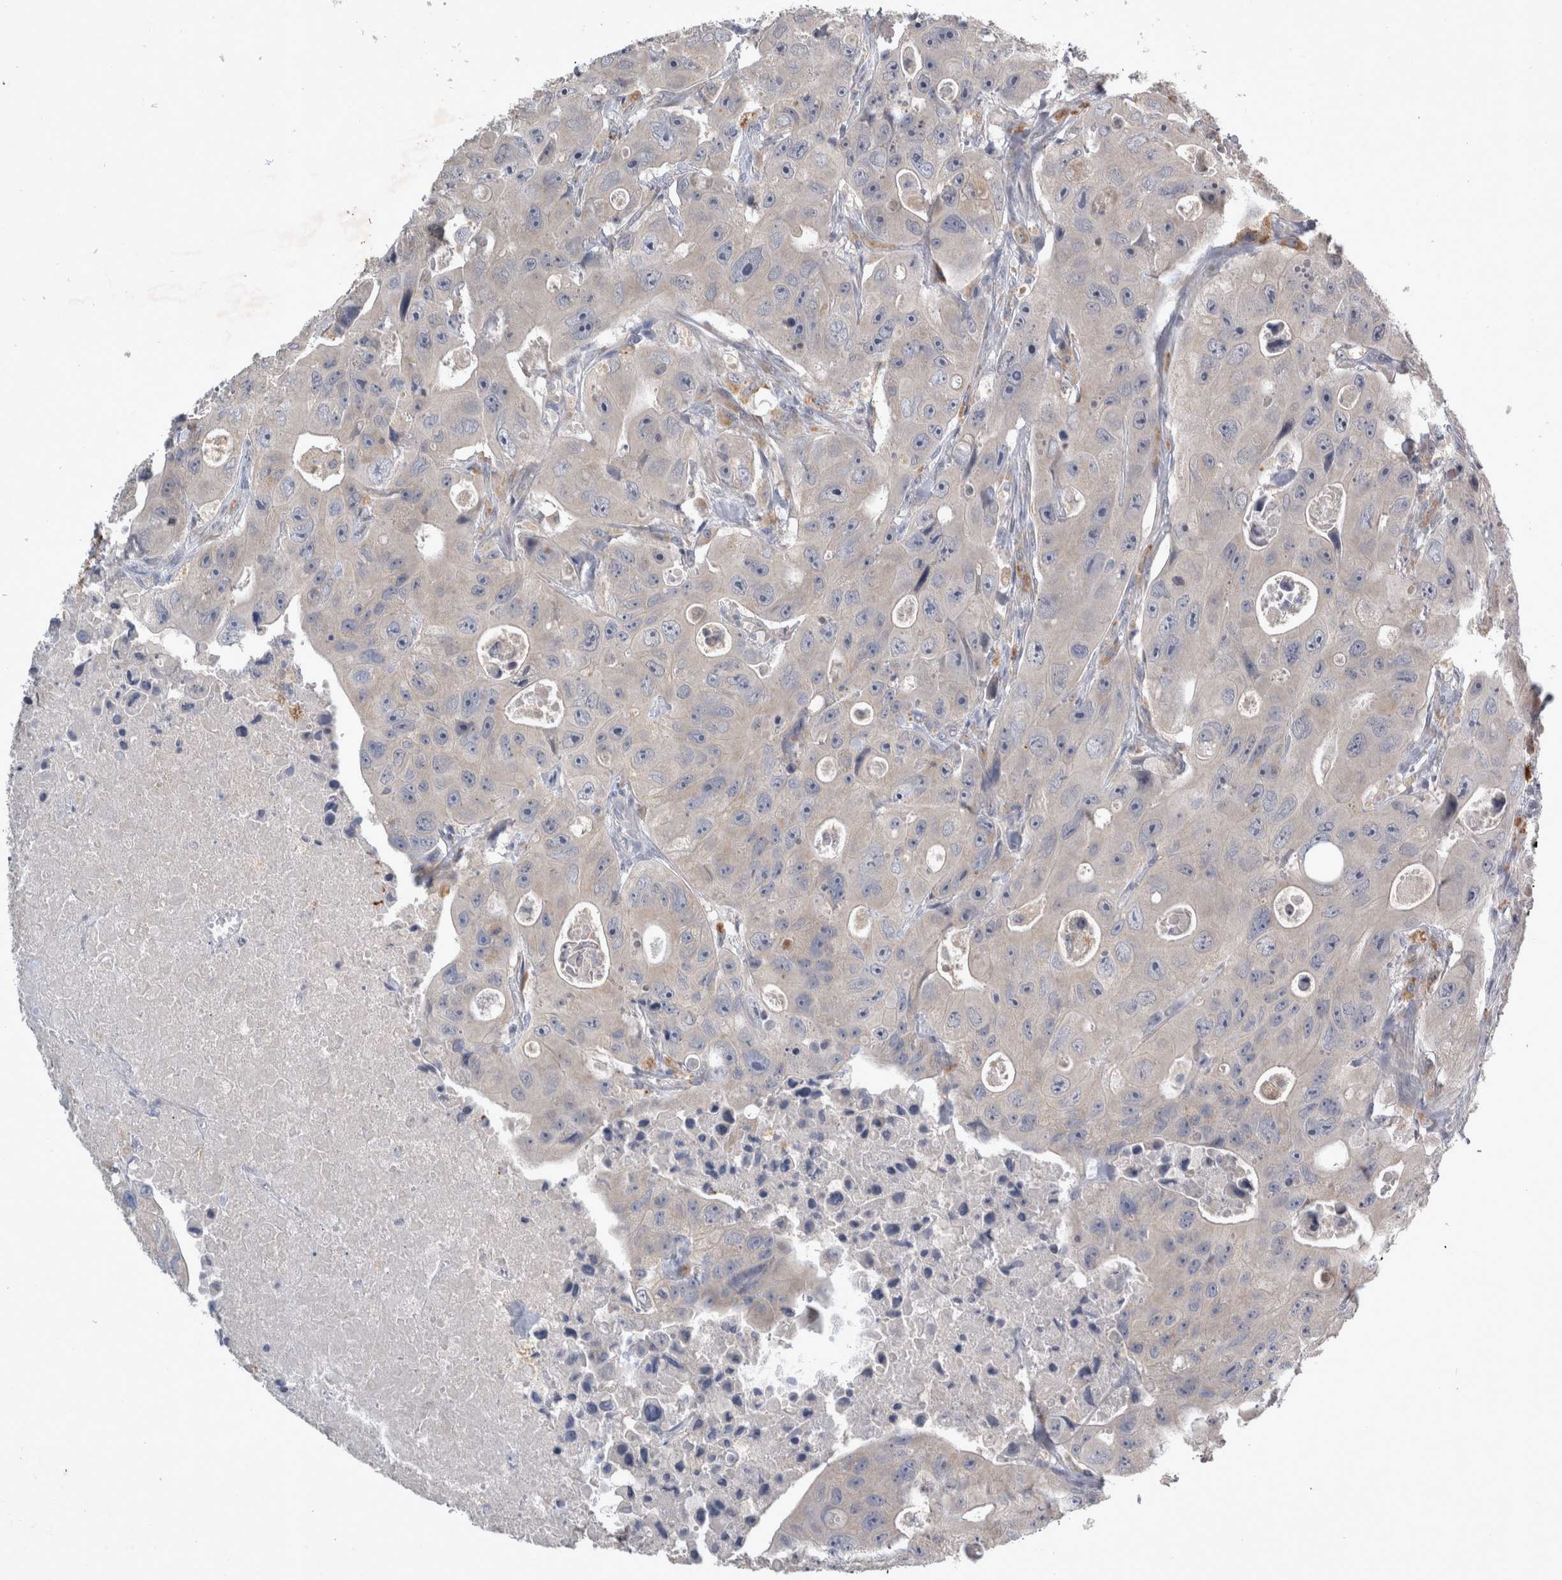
{"staining": {"intensity": "negative", "quantity": "none", "location": "none"}, "tissue": "colorectal cancer", "cell_type": "Tumor cells", "image_type": "cancer", "snomed": [{"axis": "morphology", "description": "Adenocarcinoma, NOS"}, {"axis": "topography", "description": "Colon"}], "caption": "Immunohistochemistry (IHC) histopathology image of neoplastic tissue: human colorectal cancer stained with DAB exhibits no significant protein positivity in tumor cells.", "gene": "SLC22A11", "patient": {"sex": "female", "age": 46}}